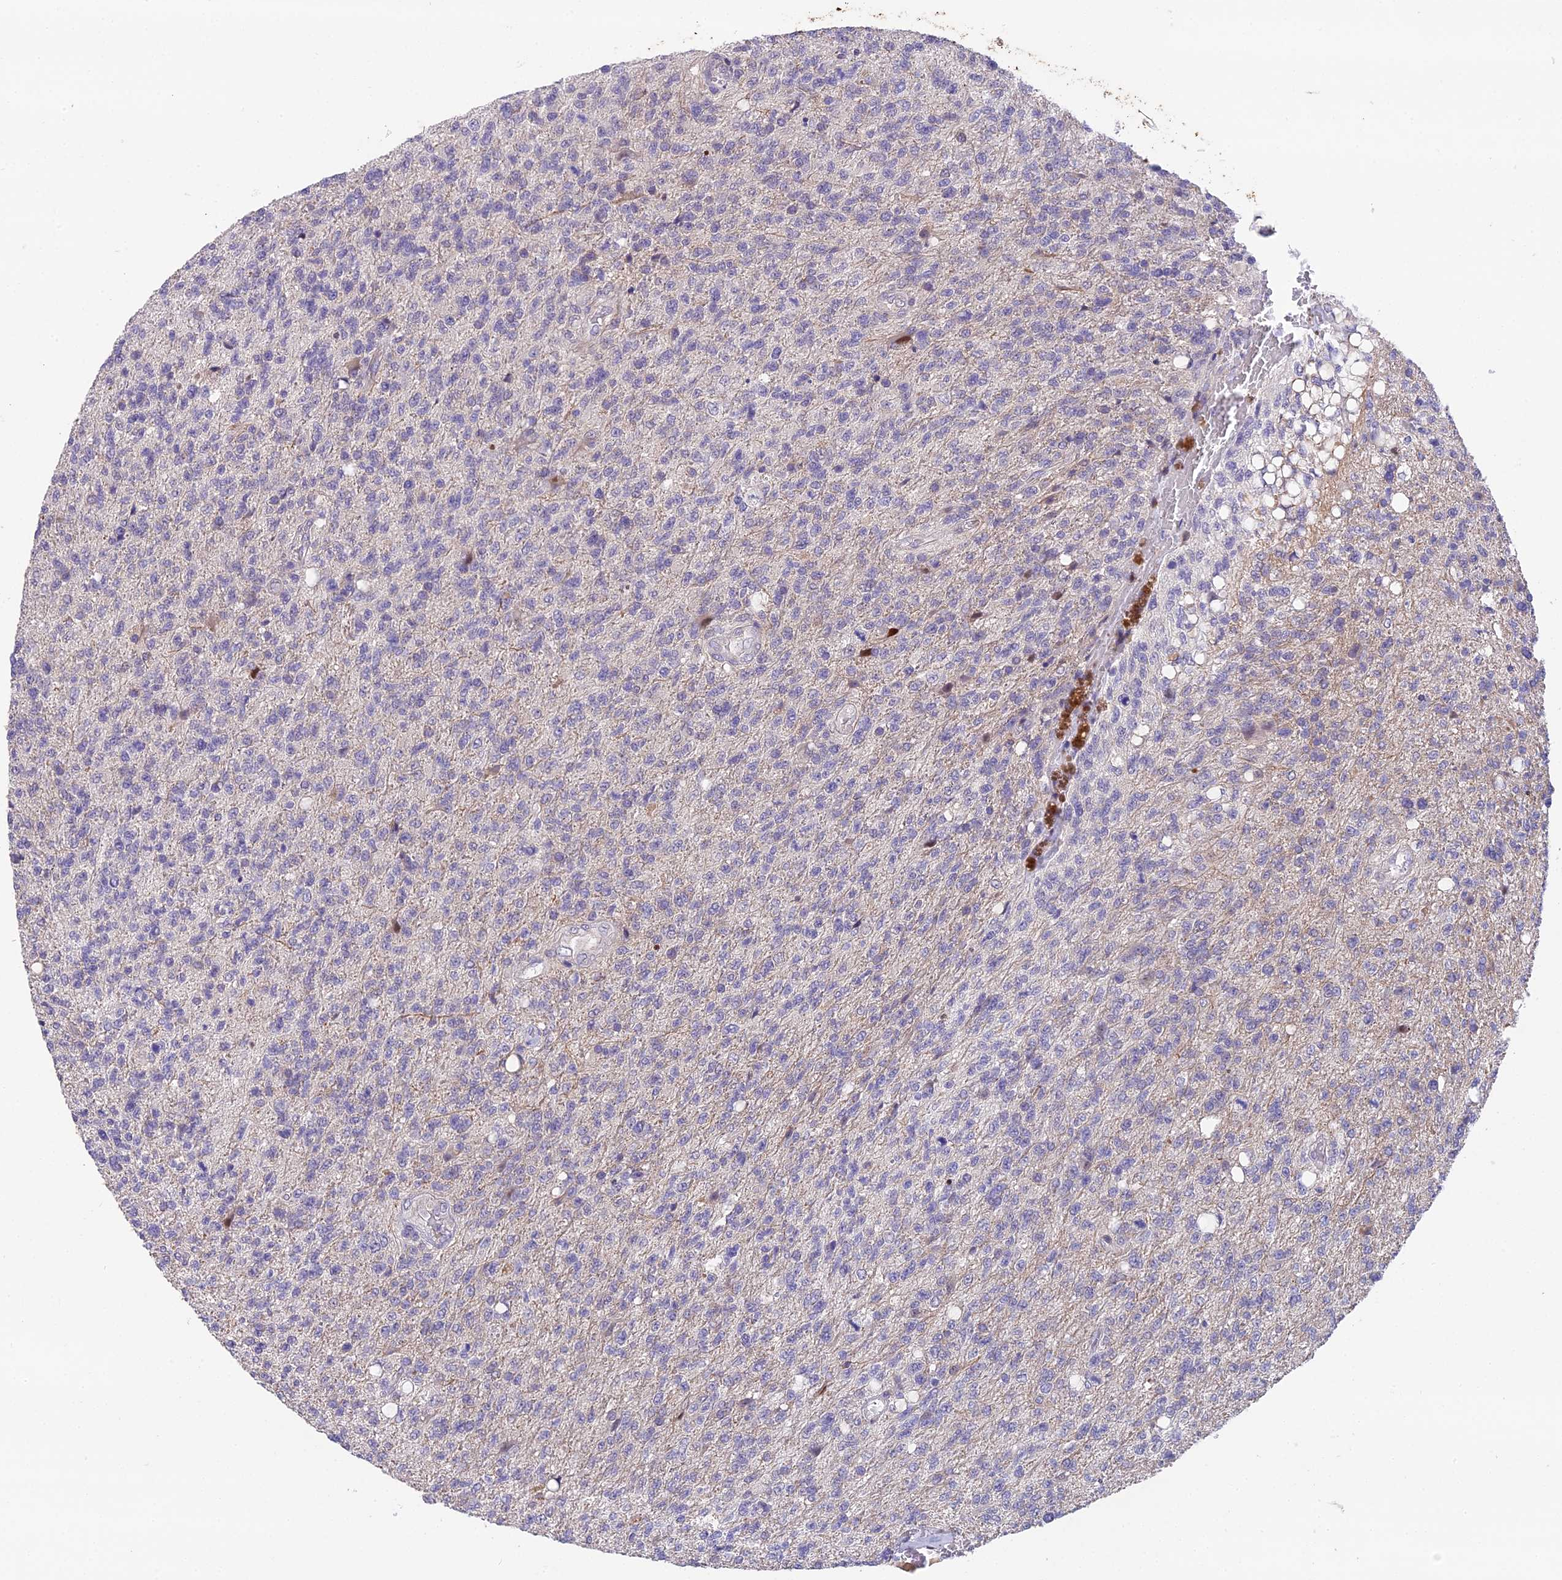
{"staining": {"intensity": "negative", "quantity": "none", "location": "none"}, "tissue": "glioma", "cell_type": "Tumor cells", "image_type": "cancer", "snomed": [{"axis": "morphology", "description": "Glioma, malignant, High grade"}, {"axis": "topography", "description": "Brain"}], "caption": "DAB immunohistochemical staining of human glioma shows no significant staining in tumor cells.", "gene": "PUS10", "patient": {"sex": "male", "age": 56}}